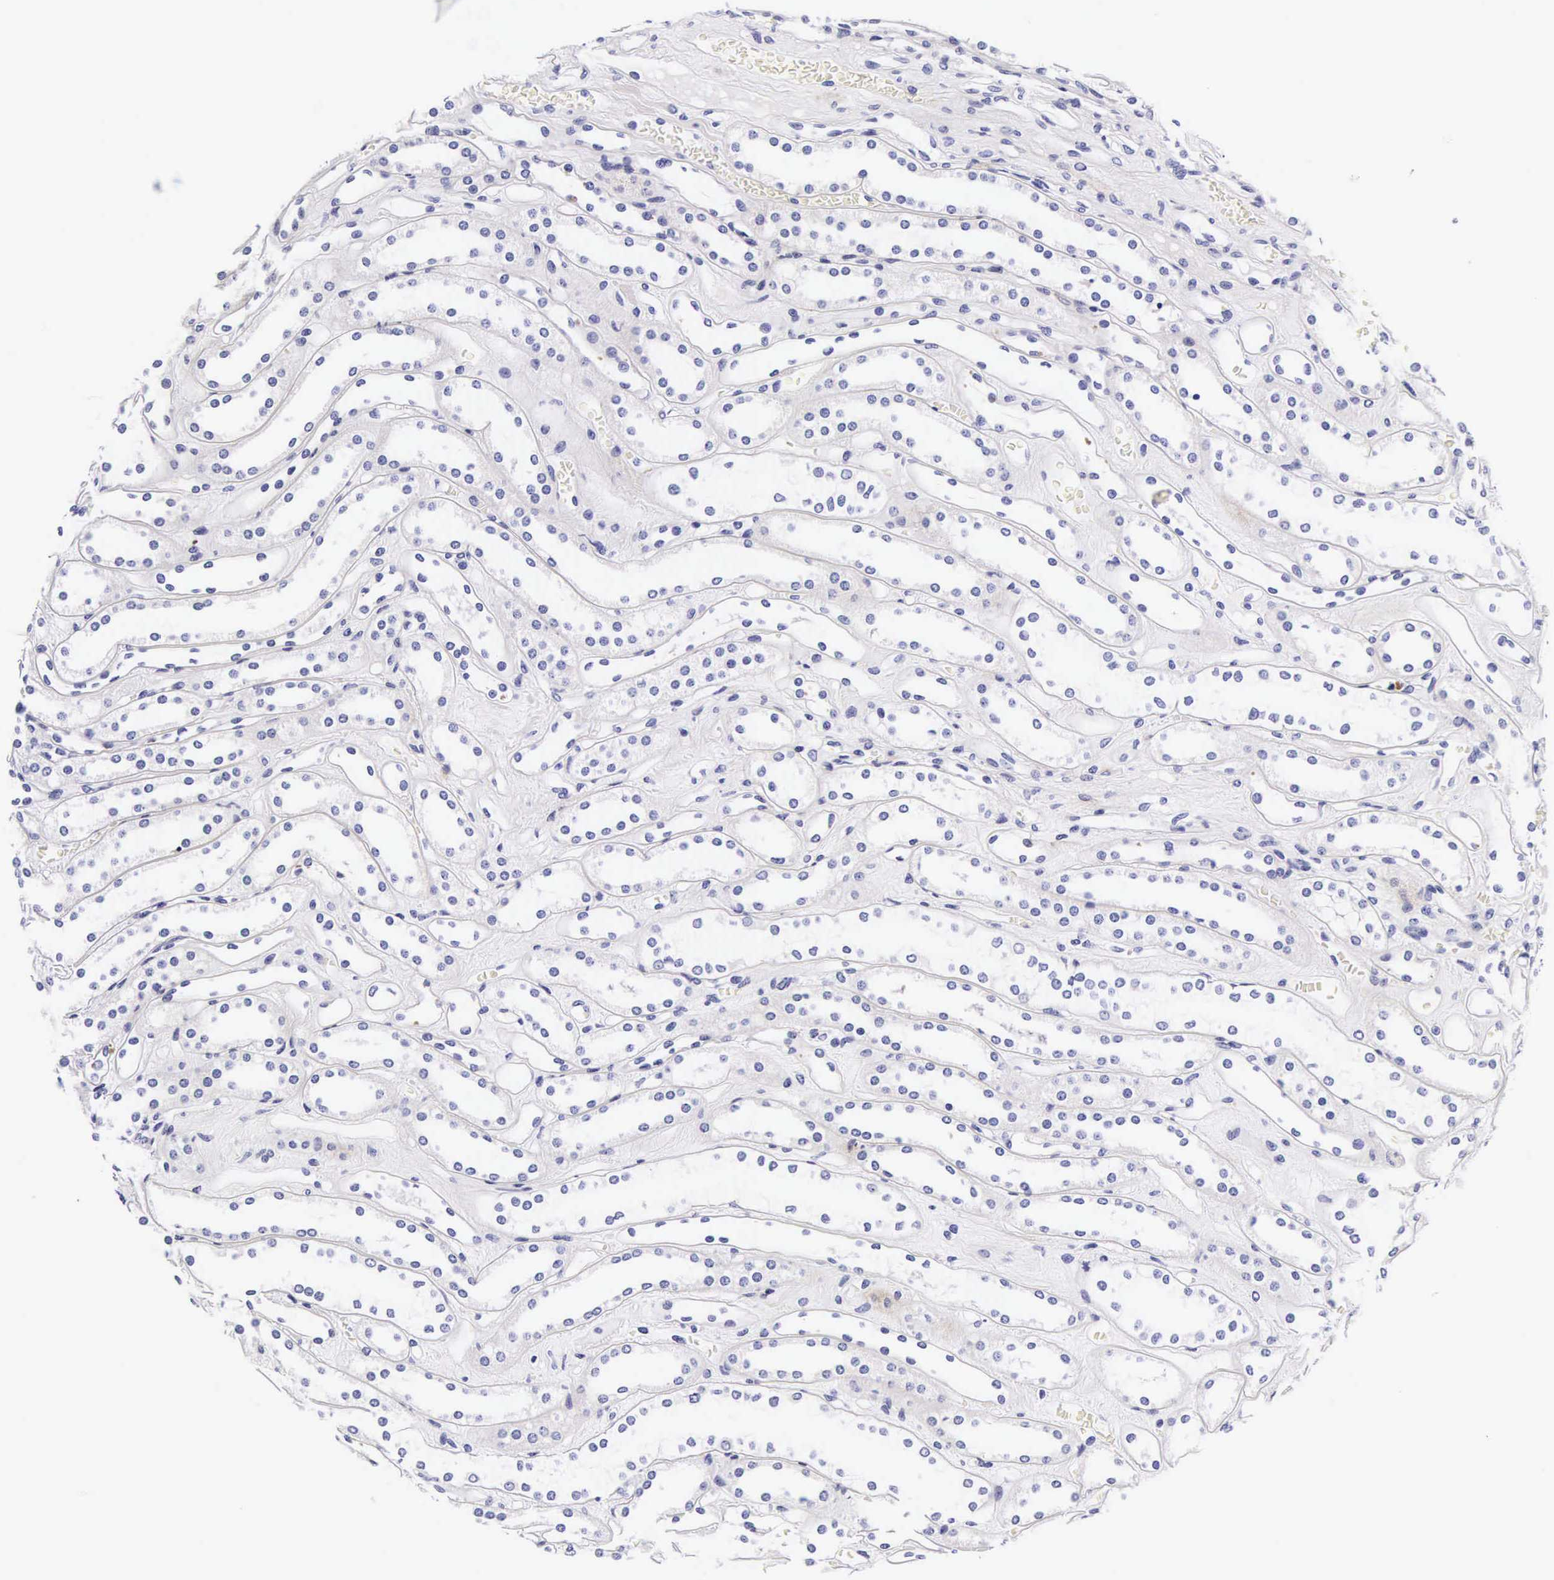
{"staining": {"intensity": "negative", "quantity": "none", "location": "none"}, "tissue": "kidney", "cell_type": "Cells in glomeruli", "image_type": "normal", "snomed": [{"axis": "morphology", "description": "Normal tissue, NOS"}, {"axis": "topography", "description": "Kidney"}], "caption": "Micrograph shows no significant protein positivity in cells in glomeruli of unremarkable kidney. (DAB IHC with hematoxylin counter stain).", "gene": "UPRT", "patient": {"sex": "female", "age": 52}}